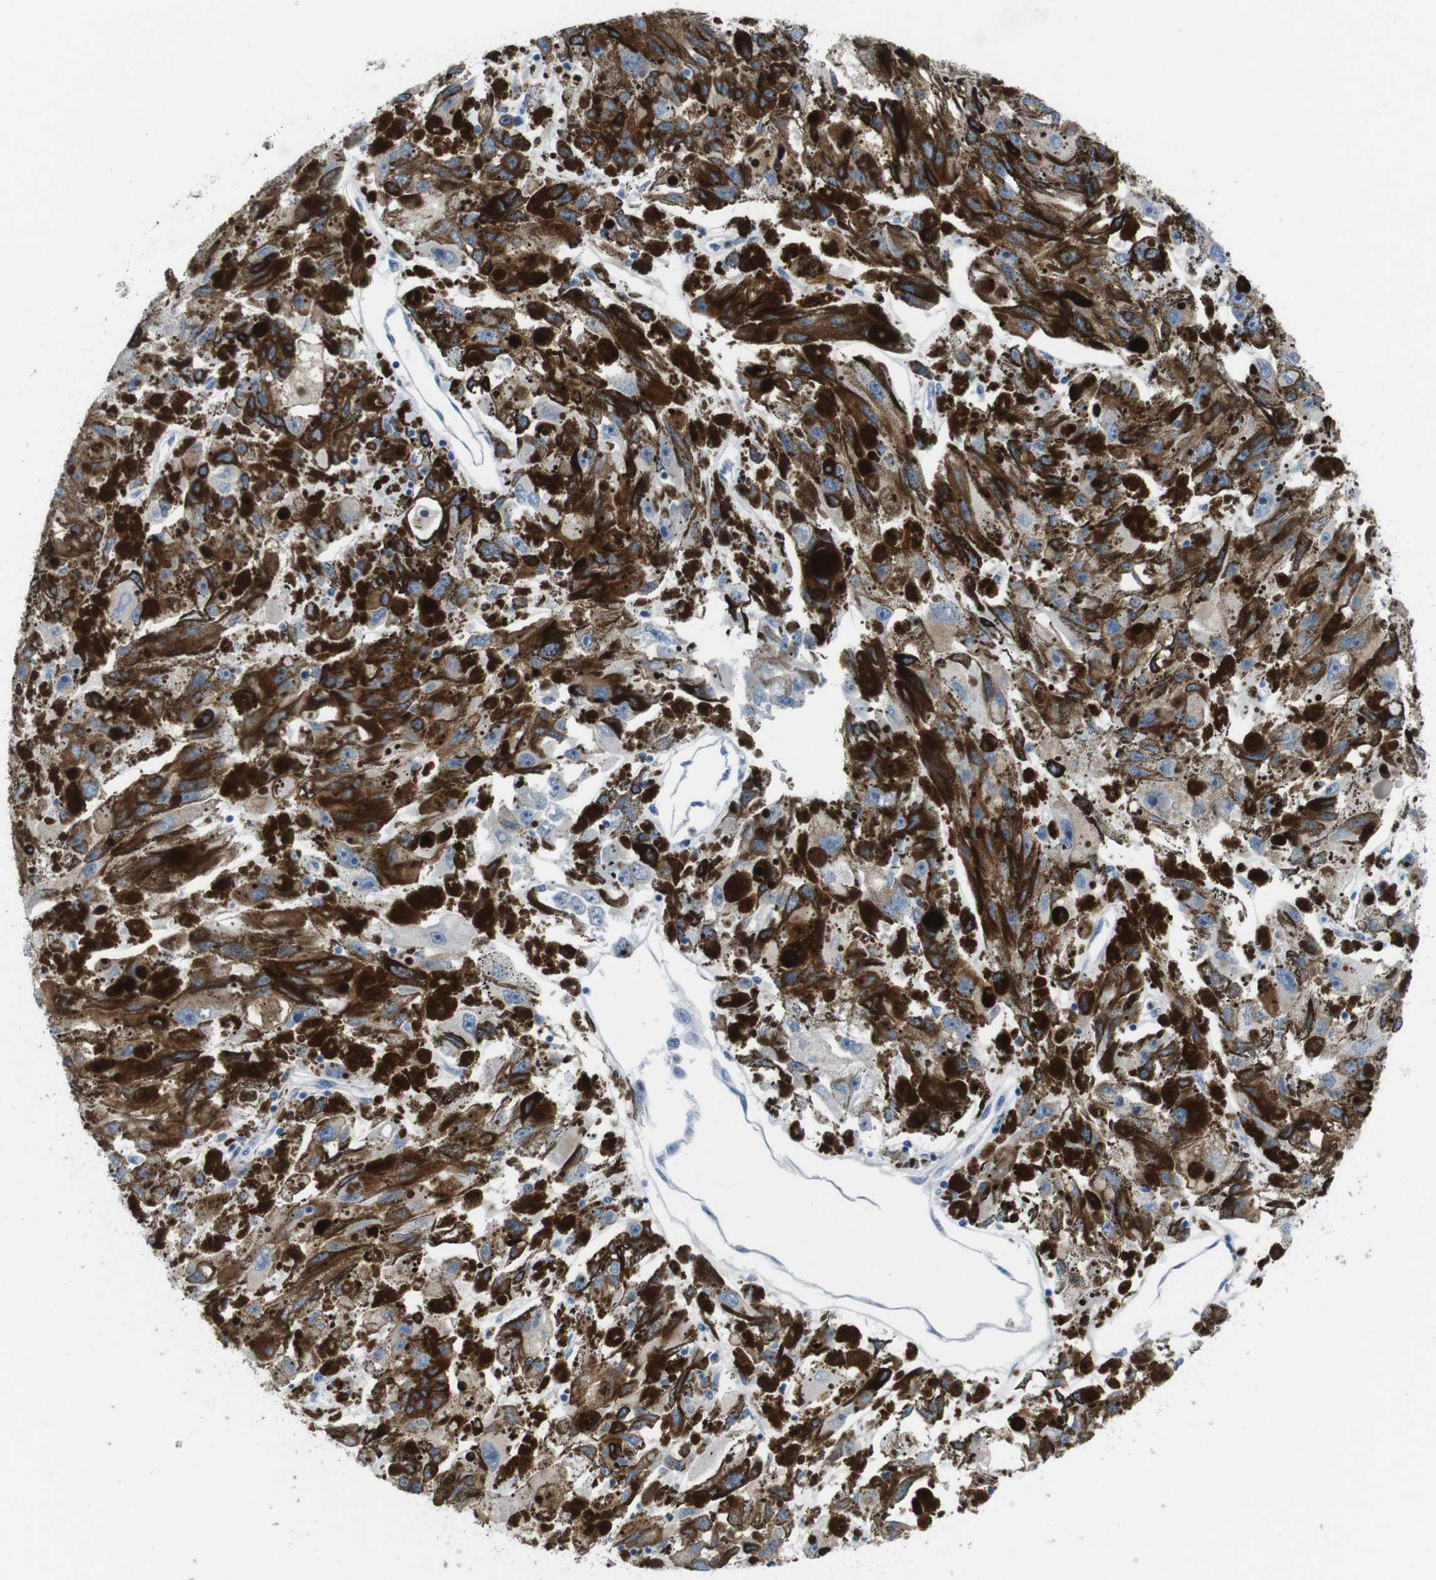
{"staining": {"intensity": "weak", "quantity": "<25%", "location": "cytoplasmic/membranous"}, "tissue": "melanoma", "cell_type": "Tumor cells", "image_type": "cancer", "snomed": [{"axis": "morphology", "description": "Malignant melanoma, NOS"}, {"axis": "topography", "description": "Skin"}], "caption": "This histopathology image is of melanoma stained with IHC to label a protein in brown with the nuclei are counter-stained blue. There is no positivity in tumor cells.", "gene": "GJB2", "patient": {"sex": "female", "age": 104}}